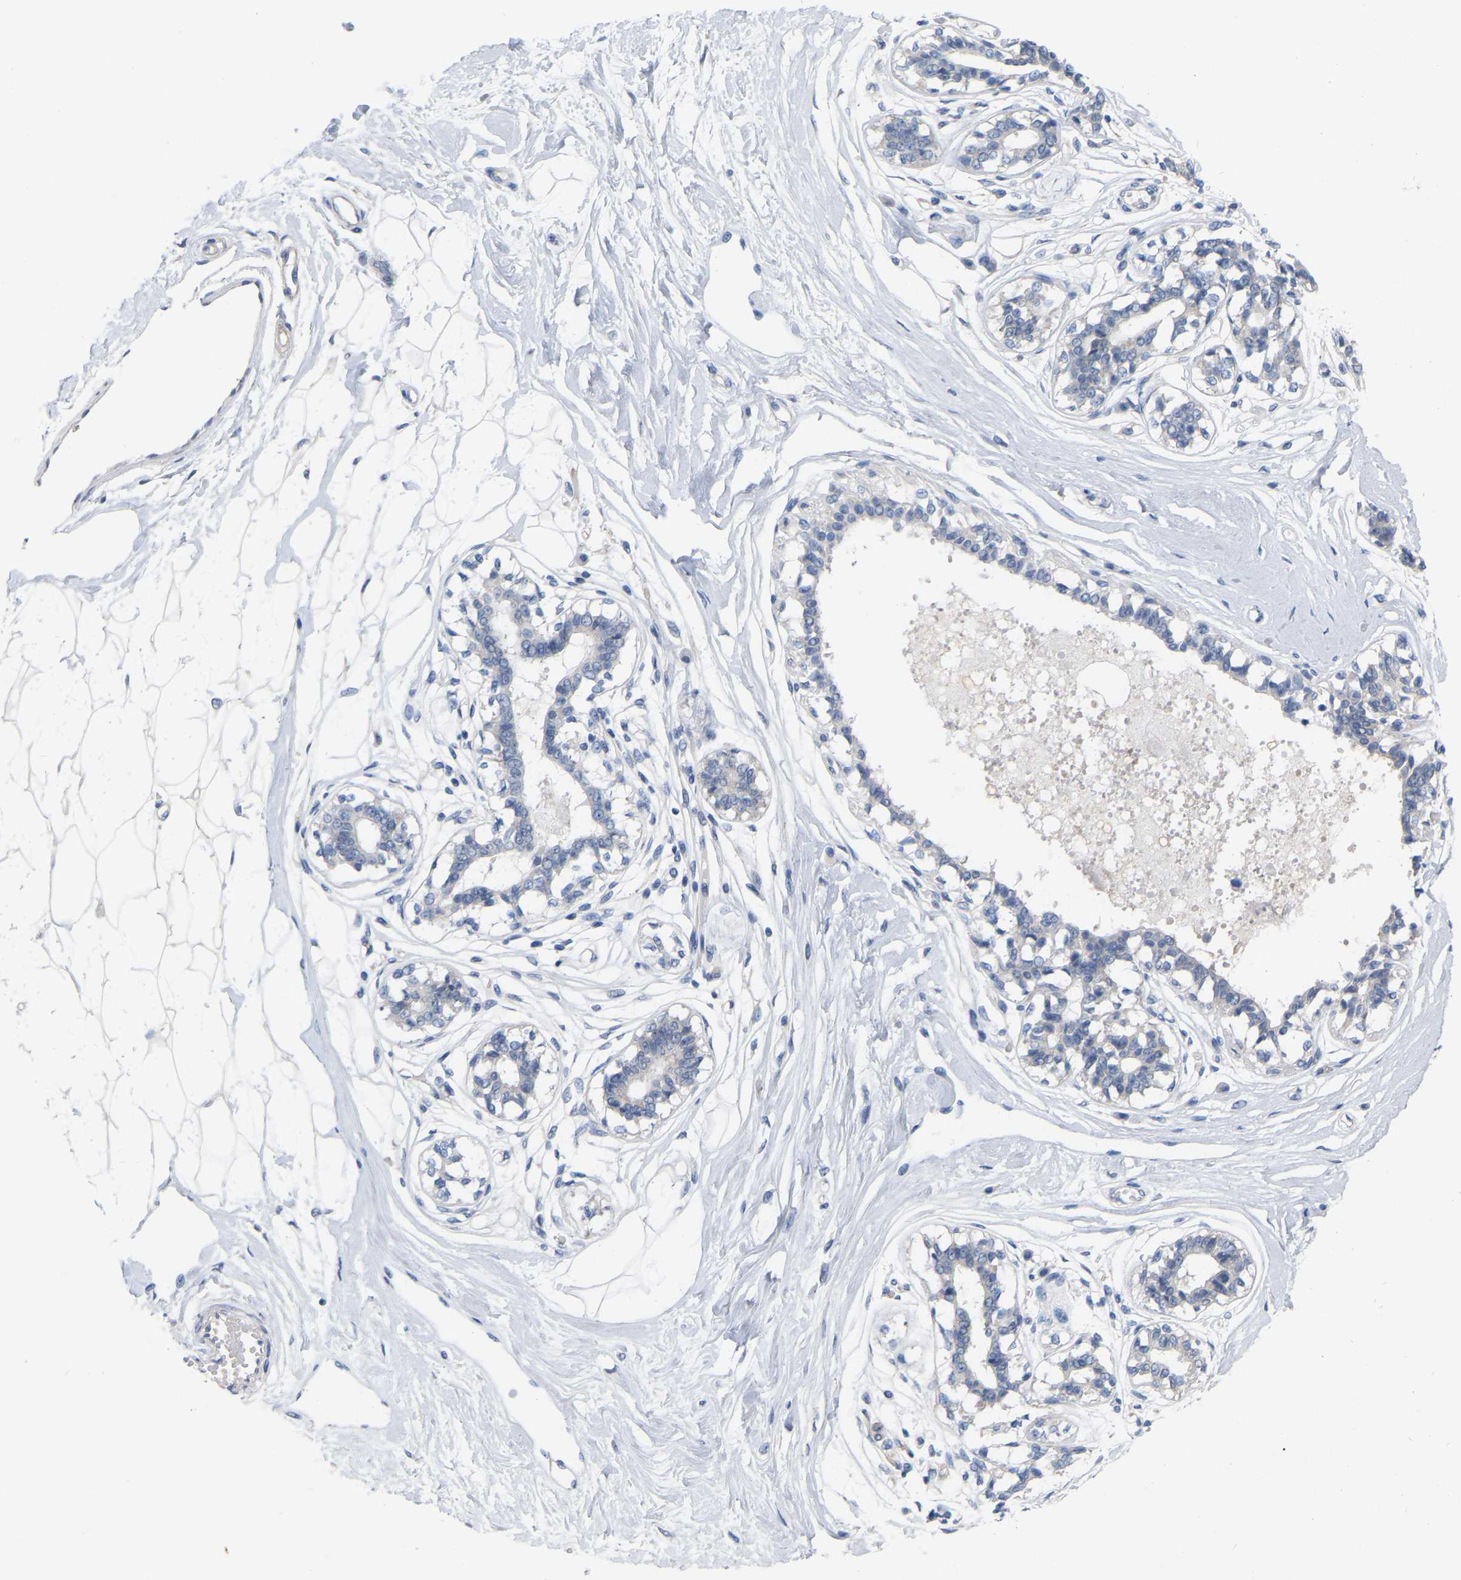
{"staining": {"intensity": "negative", "quantity": "none", "location": "none"}, "tissue": "breast", "cell_type": "Adipocytes", "image_type": "normal", "snomed": [{"axis": "morphology", "description": "Normal tissue, NOS"}, {"axis": "topography", "description": "Breast"}], "caption": "Immunohistochemistry photomicrograph of normal breast stained for a protein (brown), which shows no staining in adipocytes.", "gene": "WIPI2", "patient": {"sex": "female", "age": 45}}